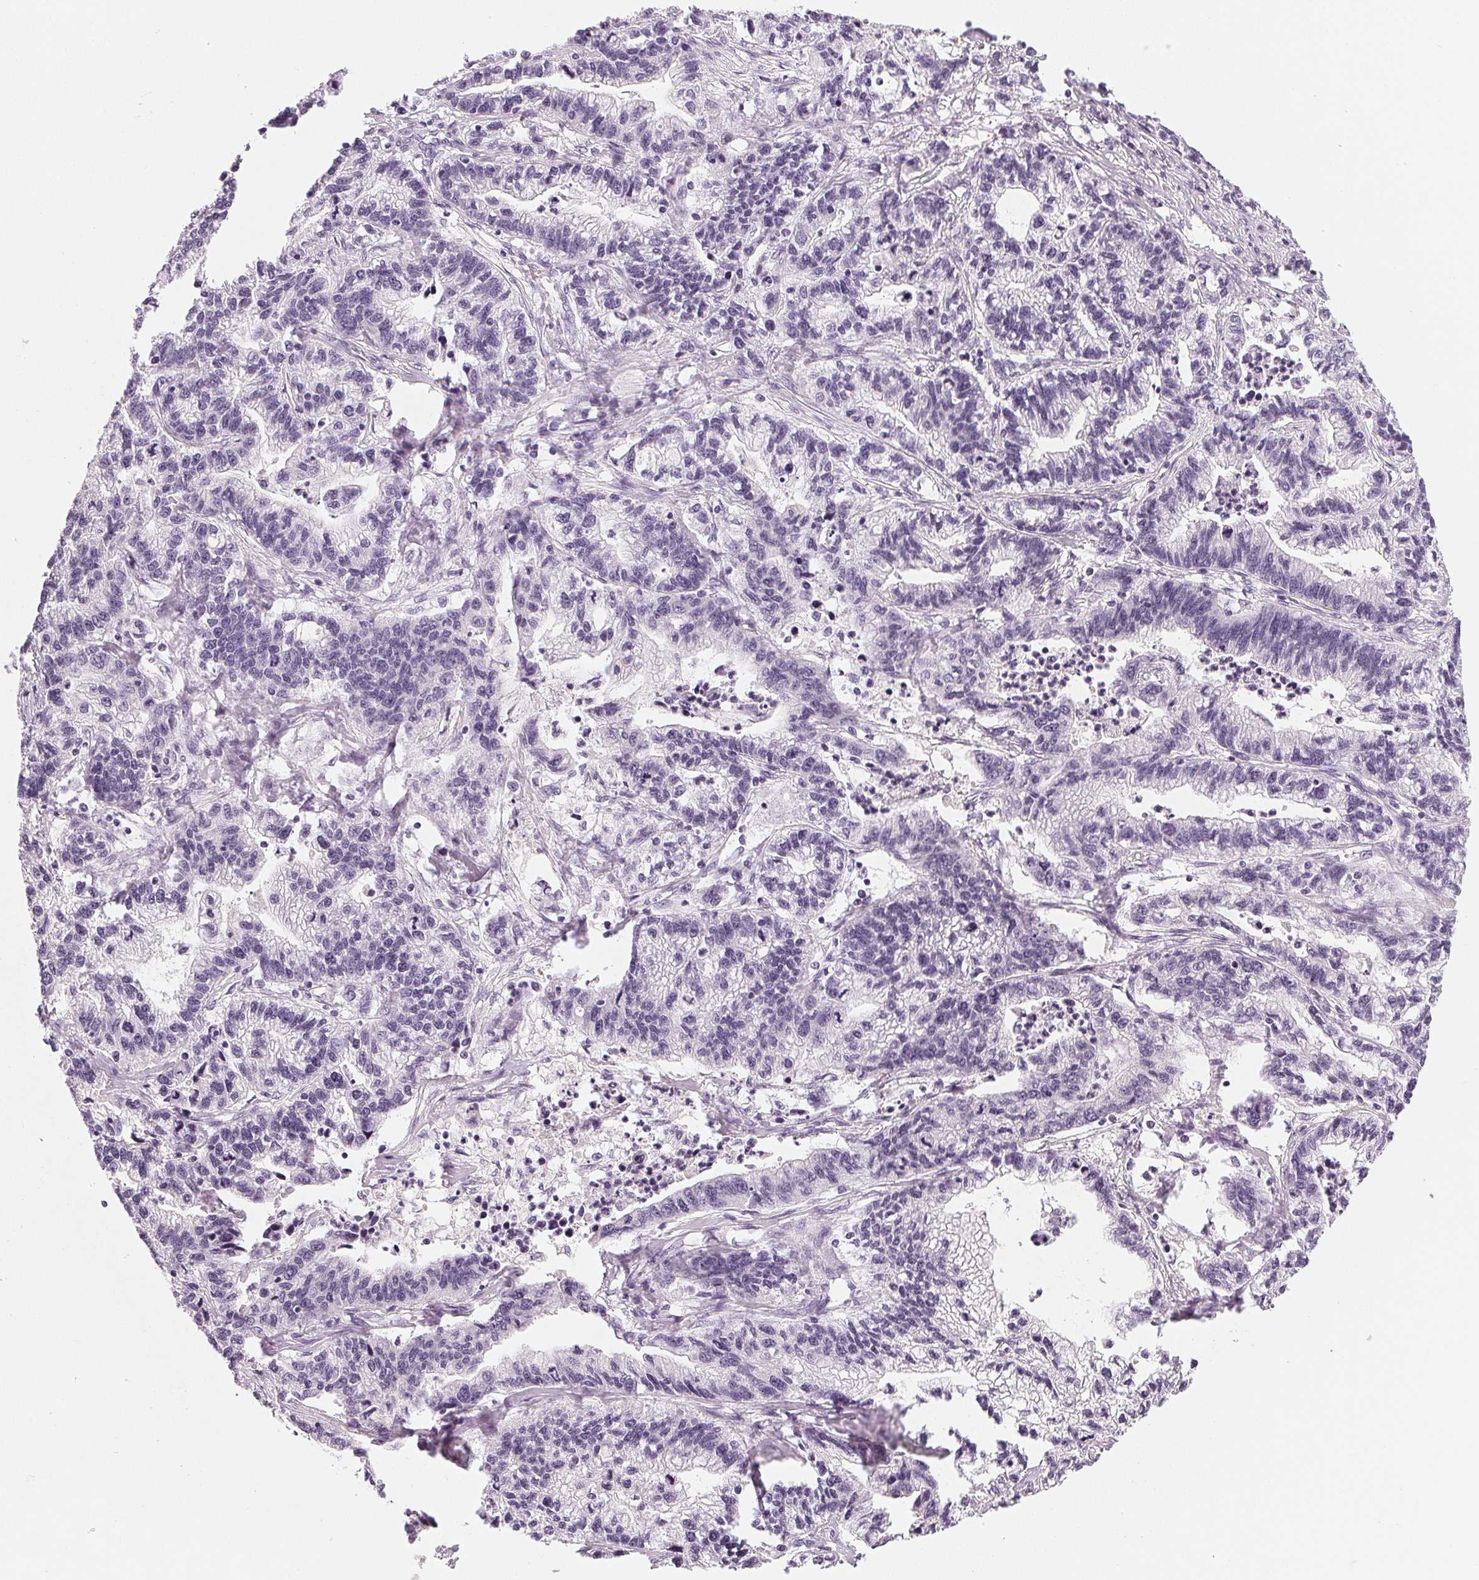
{"staining": {"intensity": "negative", "quantity": "none", "location": "none"}, "tissue": "stomach cancer", "cell_type": "Tumor cells", "image_type": "cancer", "snomed": [{"axis": "morphology", "description": "Adenocarcinoma, NOS"}, {"axis": "topography", "description": "Stomach"}], "caption": "Tumor cells show no significant positivity in stomach cancer.", "gene": "CHST4", "patient": {"sex": "male", "age": 83}}